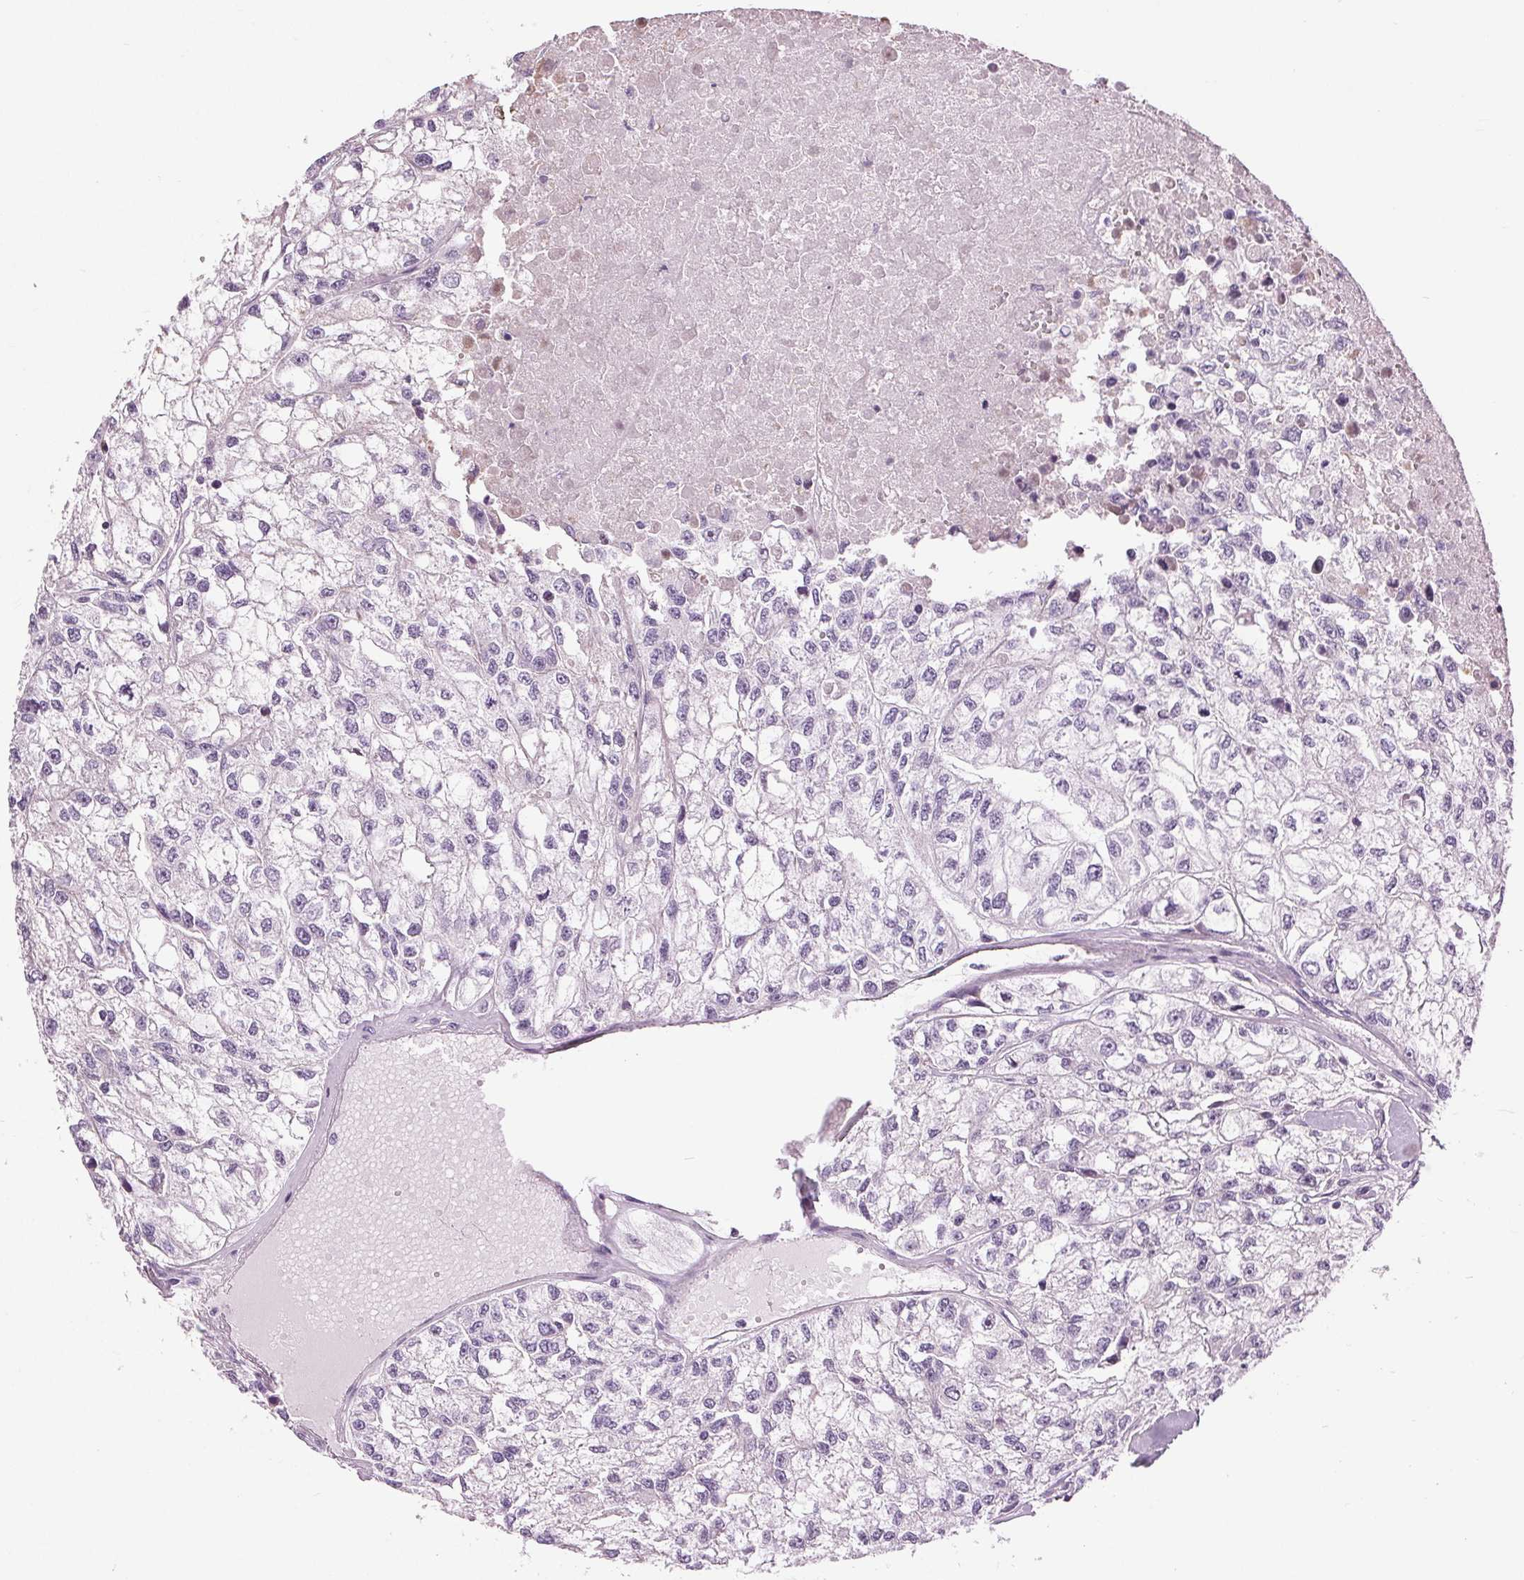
{"staining": {"intensity": "negative", "quantity": "none", "location": "none"}, "tissue": "renal cancer", "cell_type": "Tumor cells", "image_type": "cancer", "snomed": [{"axis": "morphology", "description": "Adenocarcinoma, NOS"}, {"axis": "topography", "description": "Kidney"}], "caption": "Human renal adenocarcinoma stained for a protein using immunohistochemistry (IHC) displays no staining in tumor cells.", "gene": "MISP", "patient": {"sex": "male", "age": 56}}